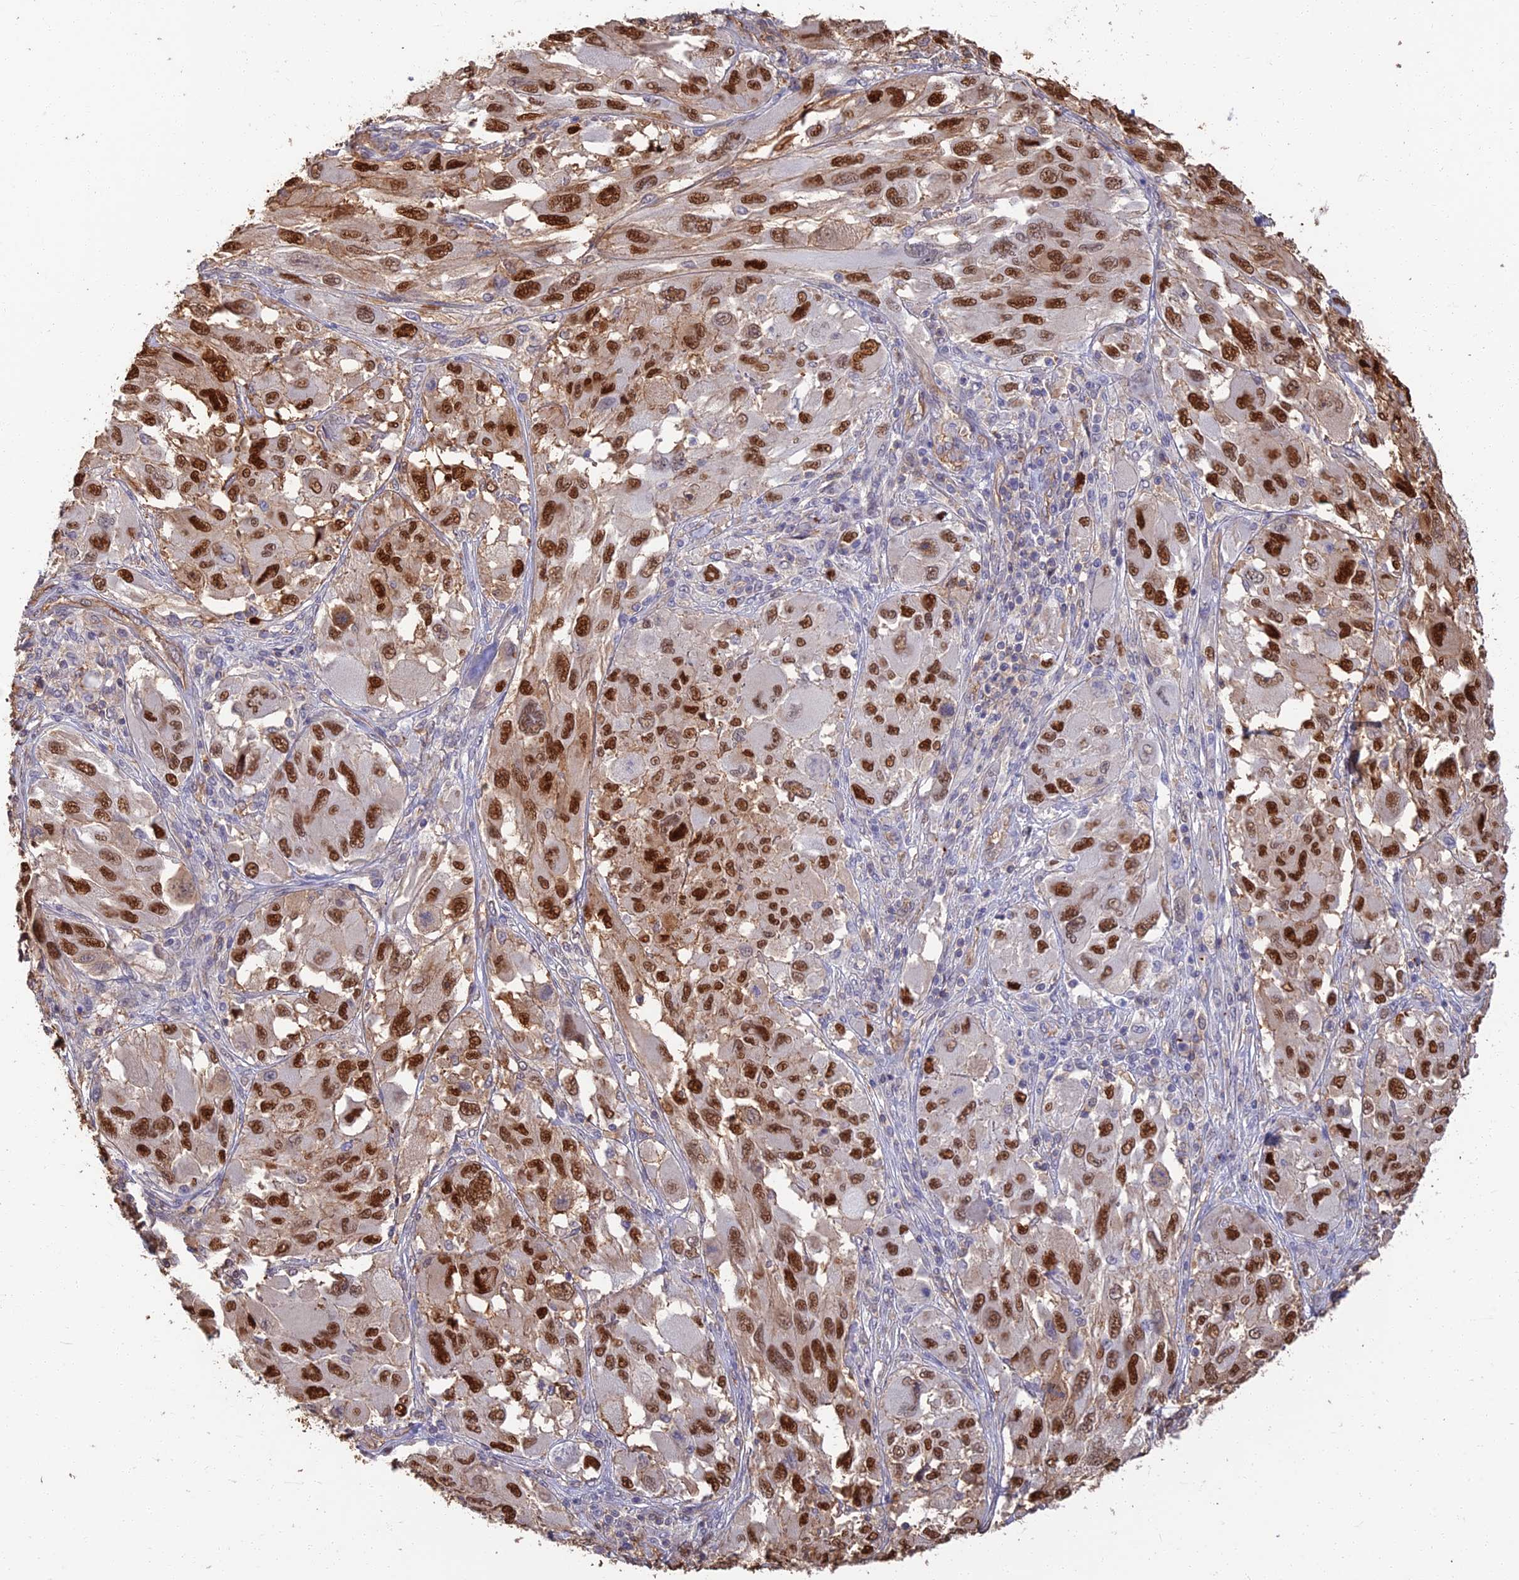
{"staining": {"intensity": "strong", "quantity": ">75%", "location": "nuclear"}, "tissue": "melanoma", "cell_type": "Tumor cells", "image_type": "cancer", "snomed": [{"axis": "morphology", "description": "Malignant melanoma, NOS"}, {"axis": "topography", "description": "Skin"}], "caption": "Melanoma stained with DAB (3,3'-diaminobenzidine) IHC displays high levels of strong nuclear expression in approximately >75% of tumor cells.", "gene": "LRRN3", "patient": {"sex": "female", "age": 91}}